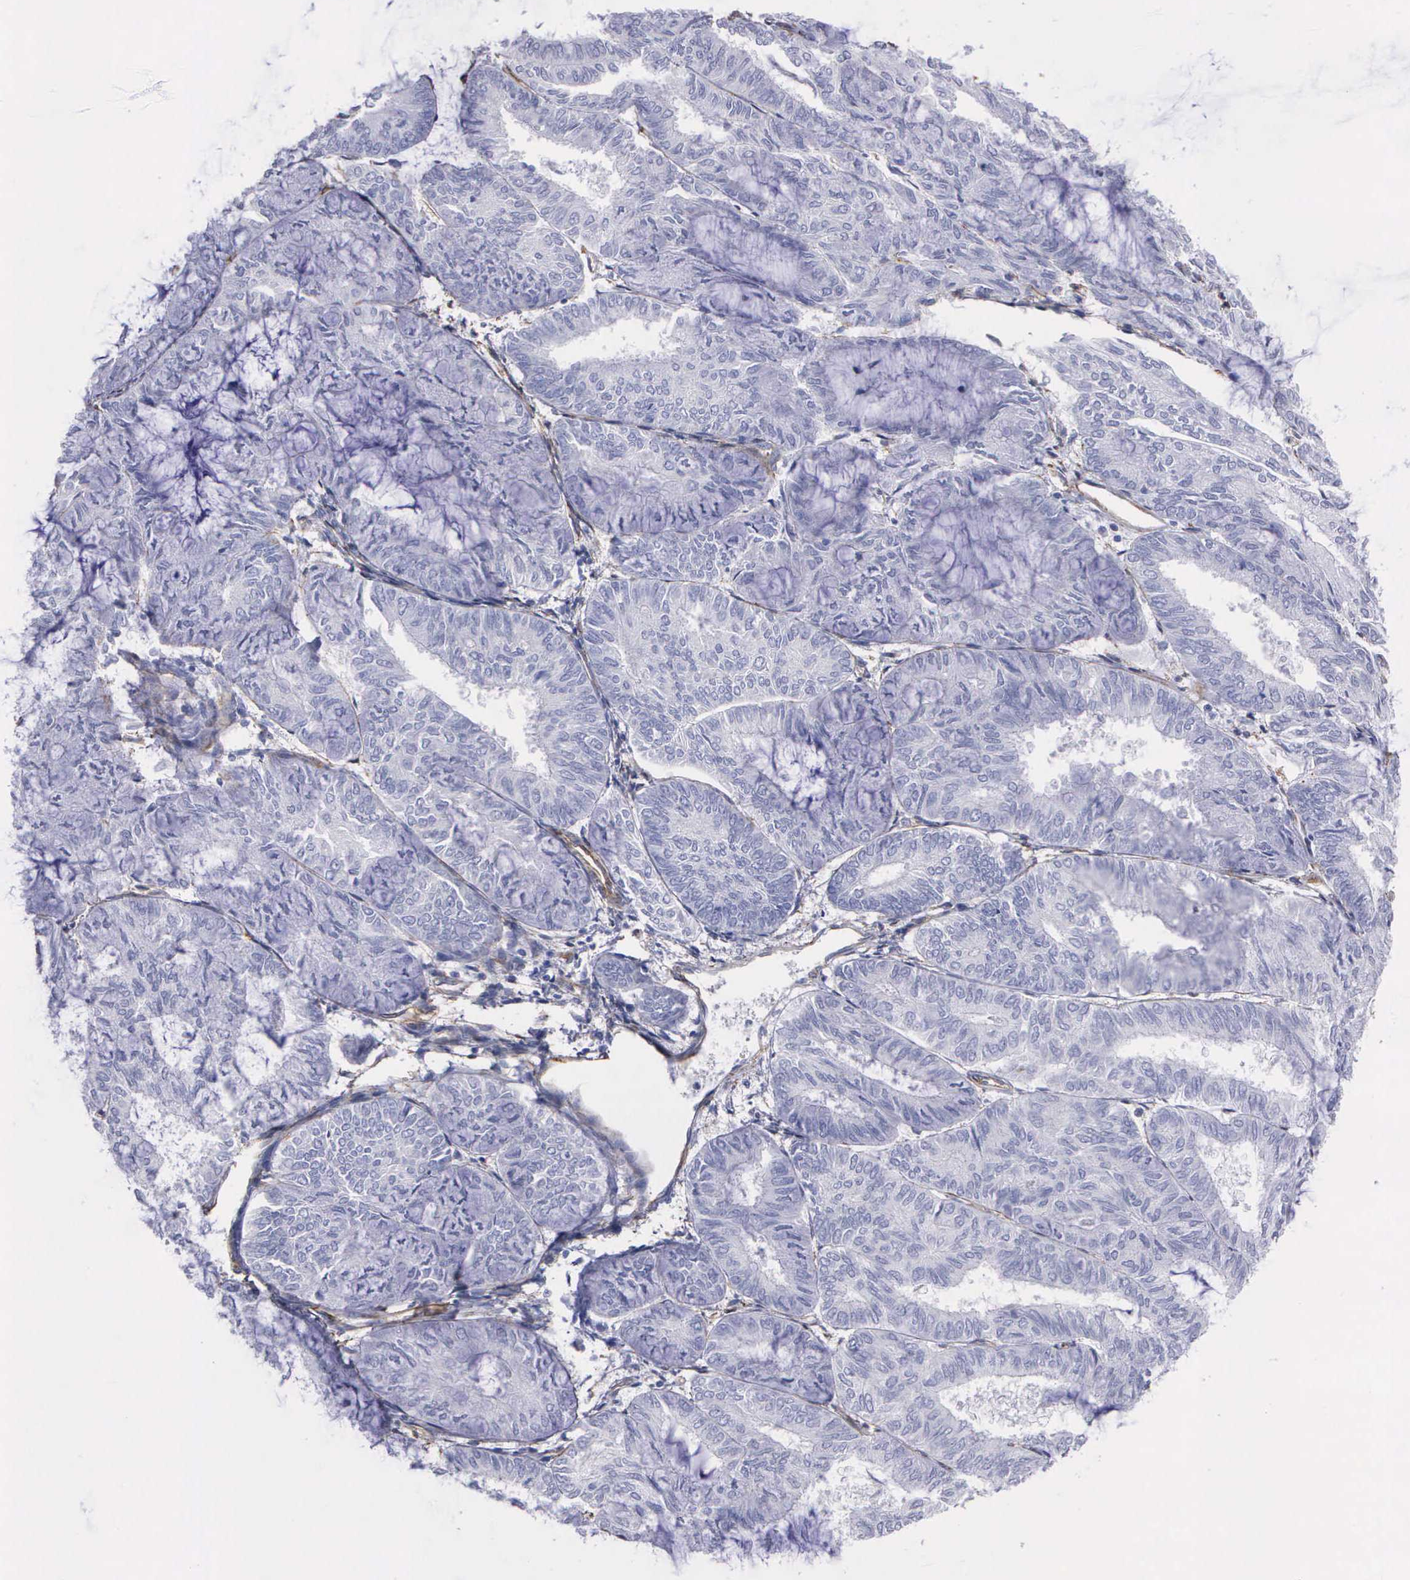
{"staining": {"intensity": "negative", "quantity": "none", "location": "none"}, "tissue": "endometrial cancer", "cell_type": "Tumor cells", "image_type": "cancer", "snomed": [{"axis": "morphology", "description": "Adenocarcinoma, NOS"}, {"axis": "topography", "description": "Endometrium"}], "caption": "An immunohistochemistry image of adenocarcinoma (endometrial) is shown. There is no staining in tumor cells of adenocarcinoma (endometrial). (DAB IHC, high magnification).", "gene": "MAGEB10", "patient": {"sex": "female", "age": 59}}